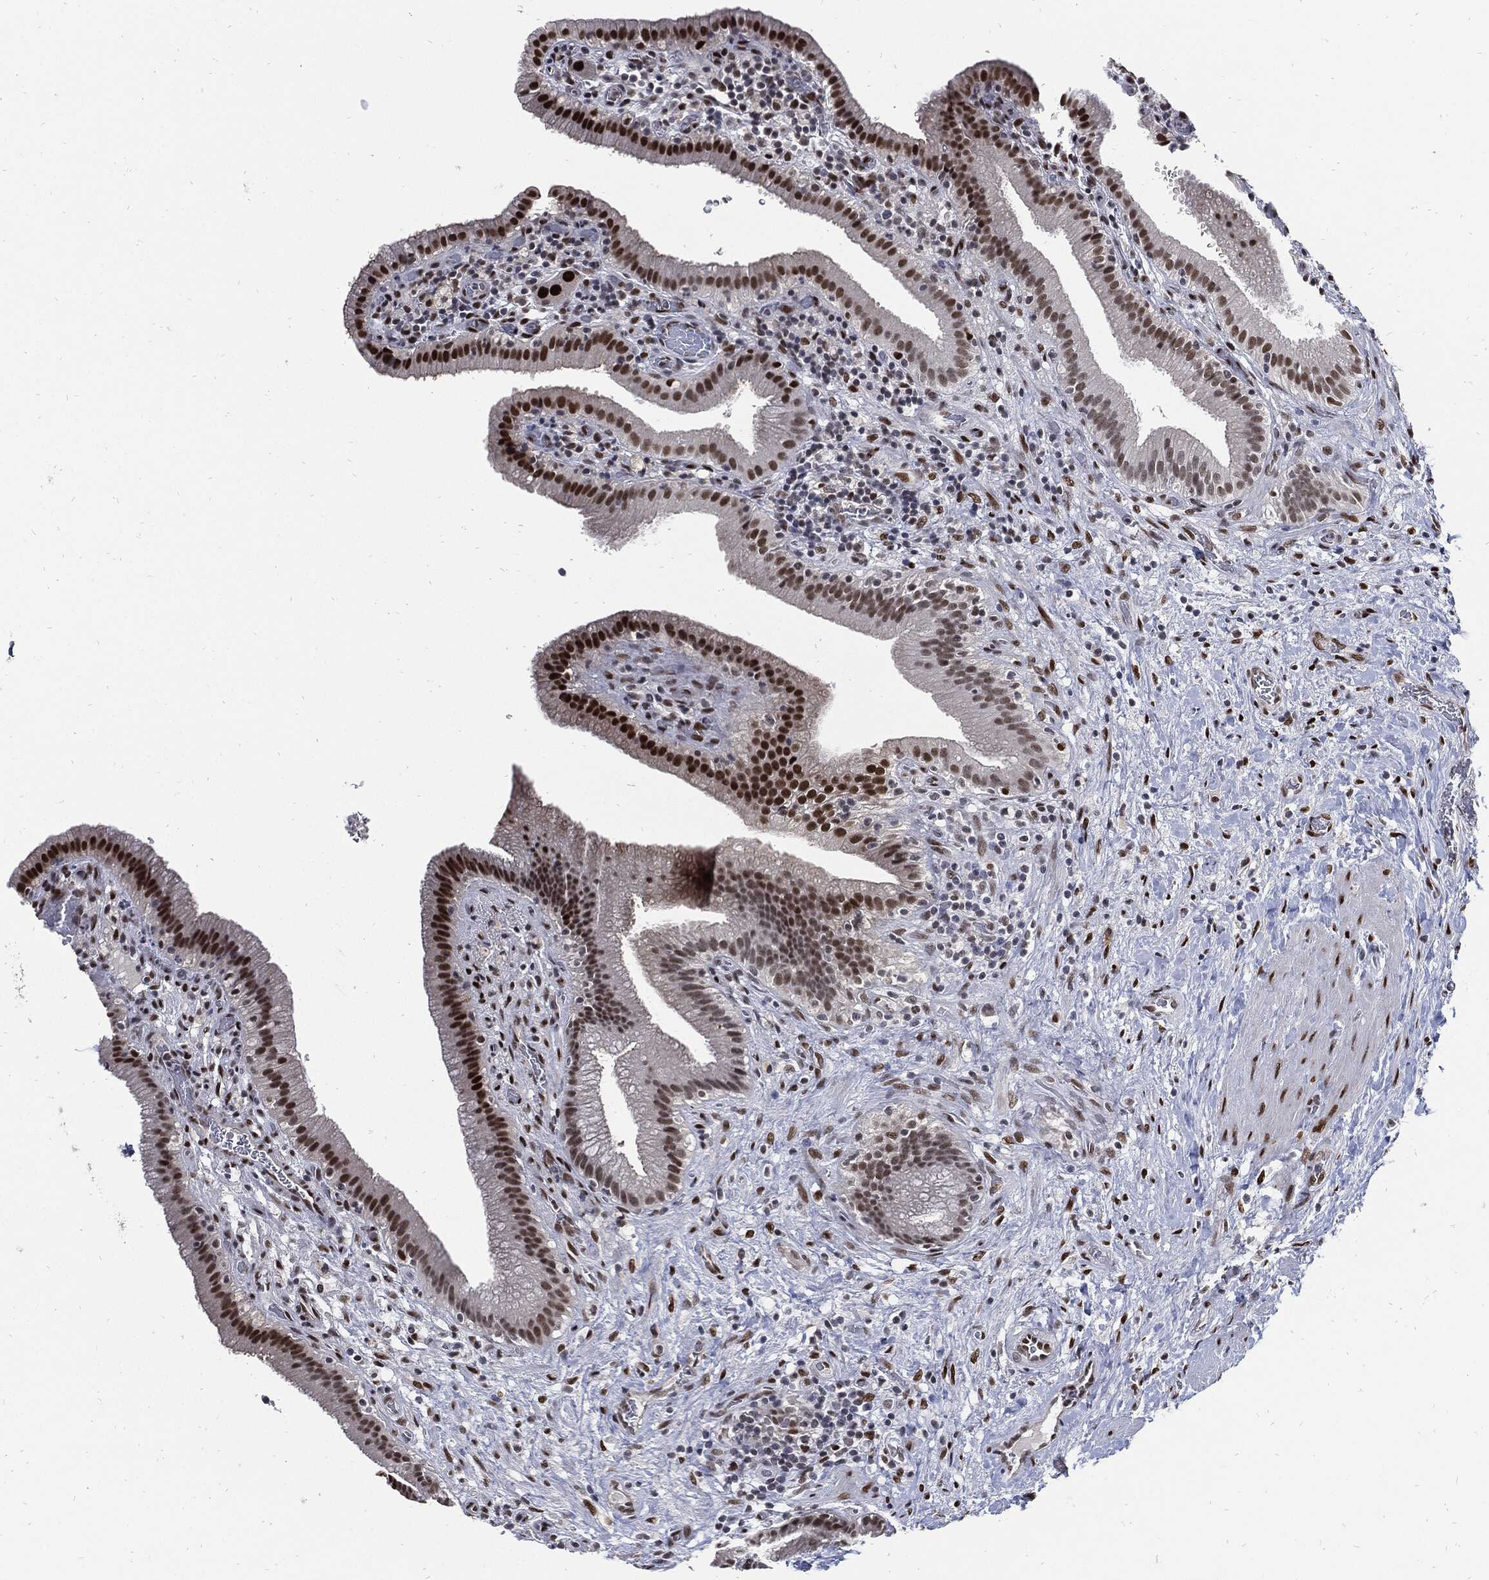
{"staining": {"intensity": "strong", "quantity": ">75%", "location": "nuclear"}, "tissue": "gallbladder", "cell_type": "Glandular cells", "image_type": "normal", "snomed": [{"axis": "morphology", "description": "Normal tissue, NOS"}, {"axis": "topography", "description": "Gallbladder"}], "caption": "This histopathology image displays immunohistochemistry (IHC) staining of benign human gallbladder, with high strong nuclear positivity in approximately >75% of glandular cells.", "gene": "NBN", "patient": {"sex": "male", "age": 62}}